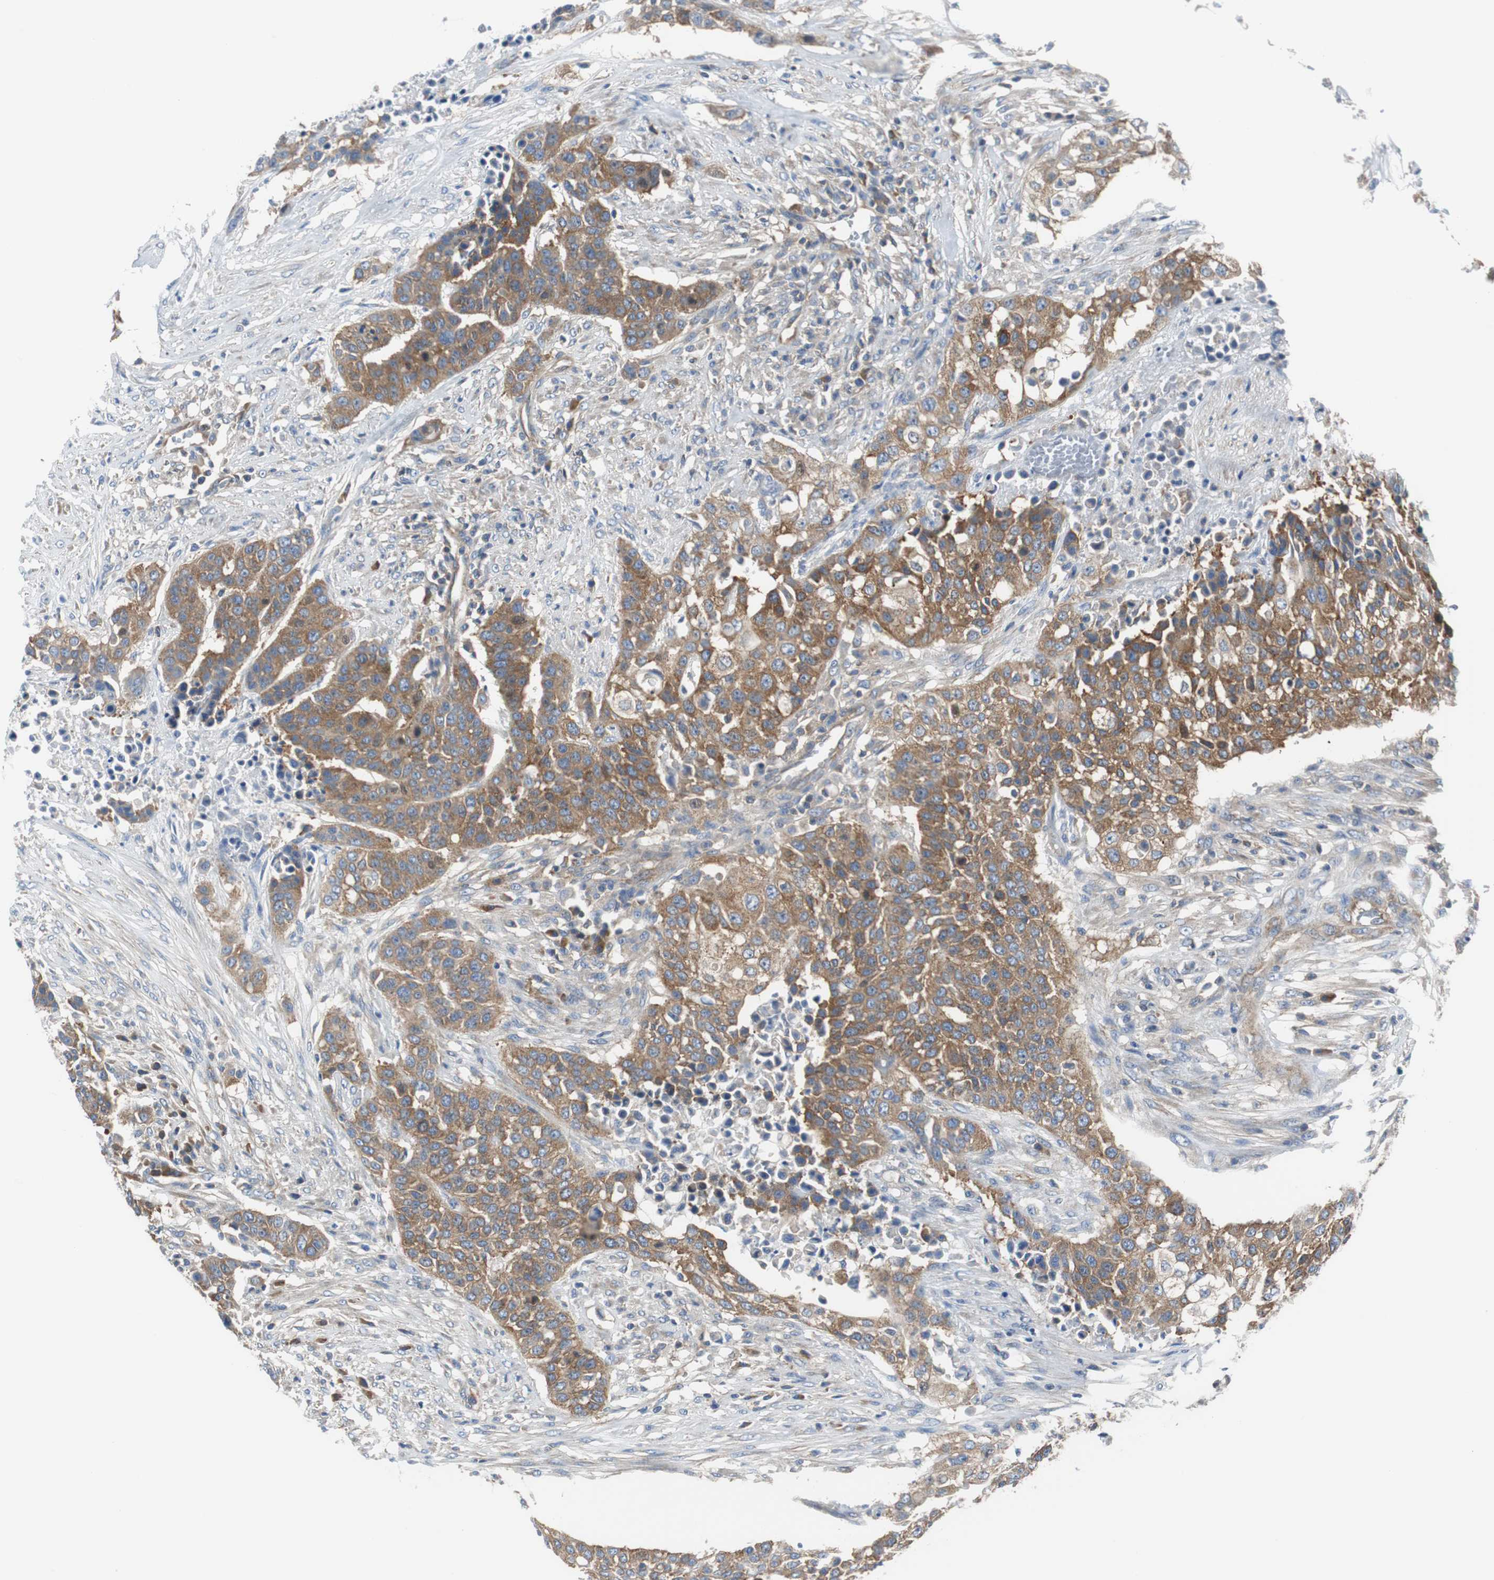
{"staining": {"intensity": "moderate", "quantity": ">75%", "location": "cytoplasmic/membranous"}, "tissue": "urothelial cancer", "cell_type": "Tumor cells", "image_type": "cancer", "snomed": [{"axis": "morphology", "description": "Urothelial carcinoma, High grade"}, {"axis": "topography", "description": "Urinary bladder"}], "caption": "Moderate cytoplasmic/membranous protein staining is seen in about >75% of tumor cells in urothelial cancer.", "gene": "BRAF", "patient": {"sex": "male", "age": 74}}